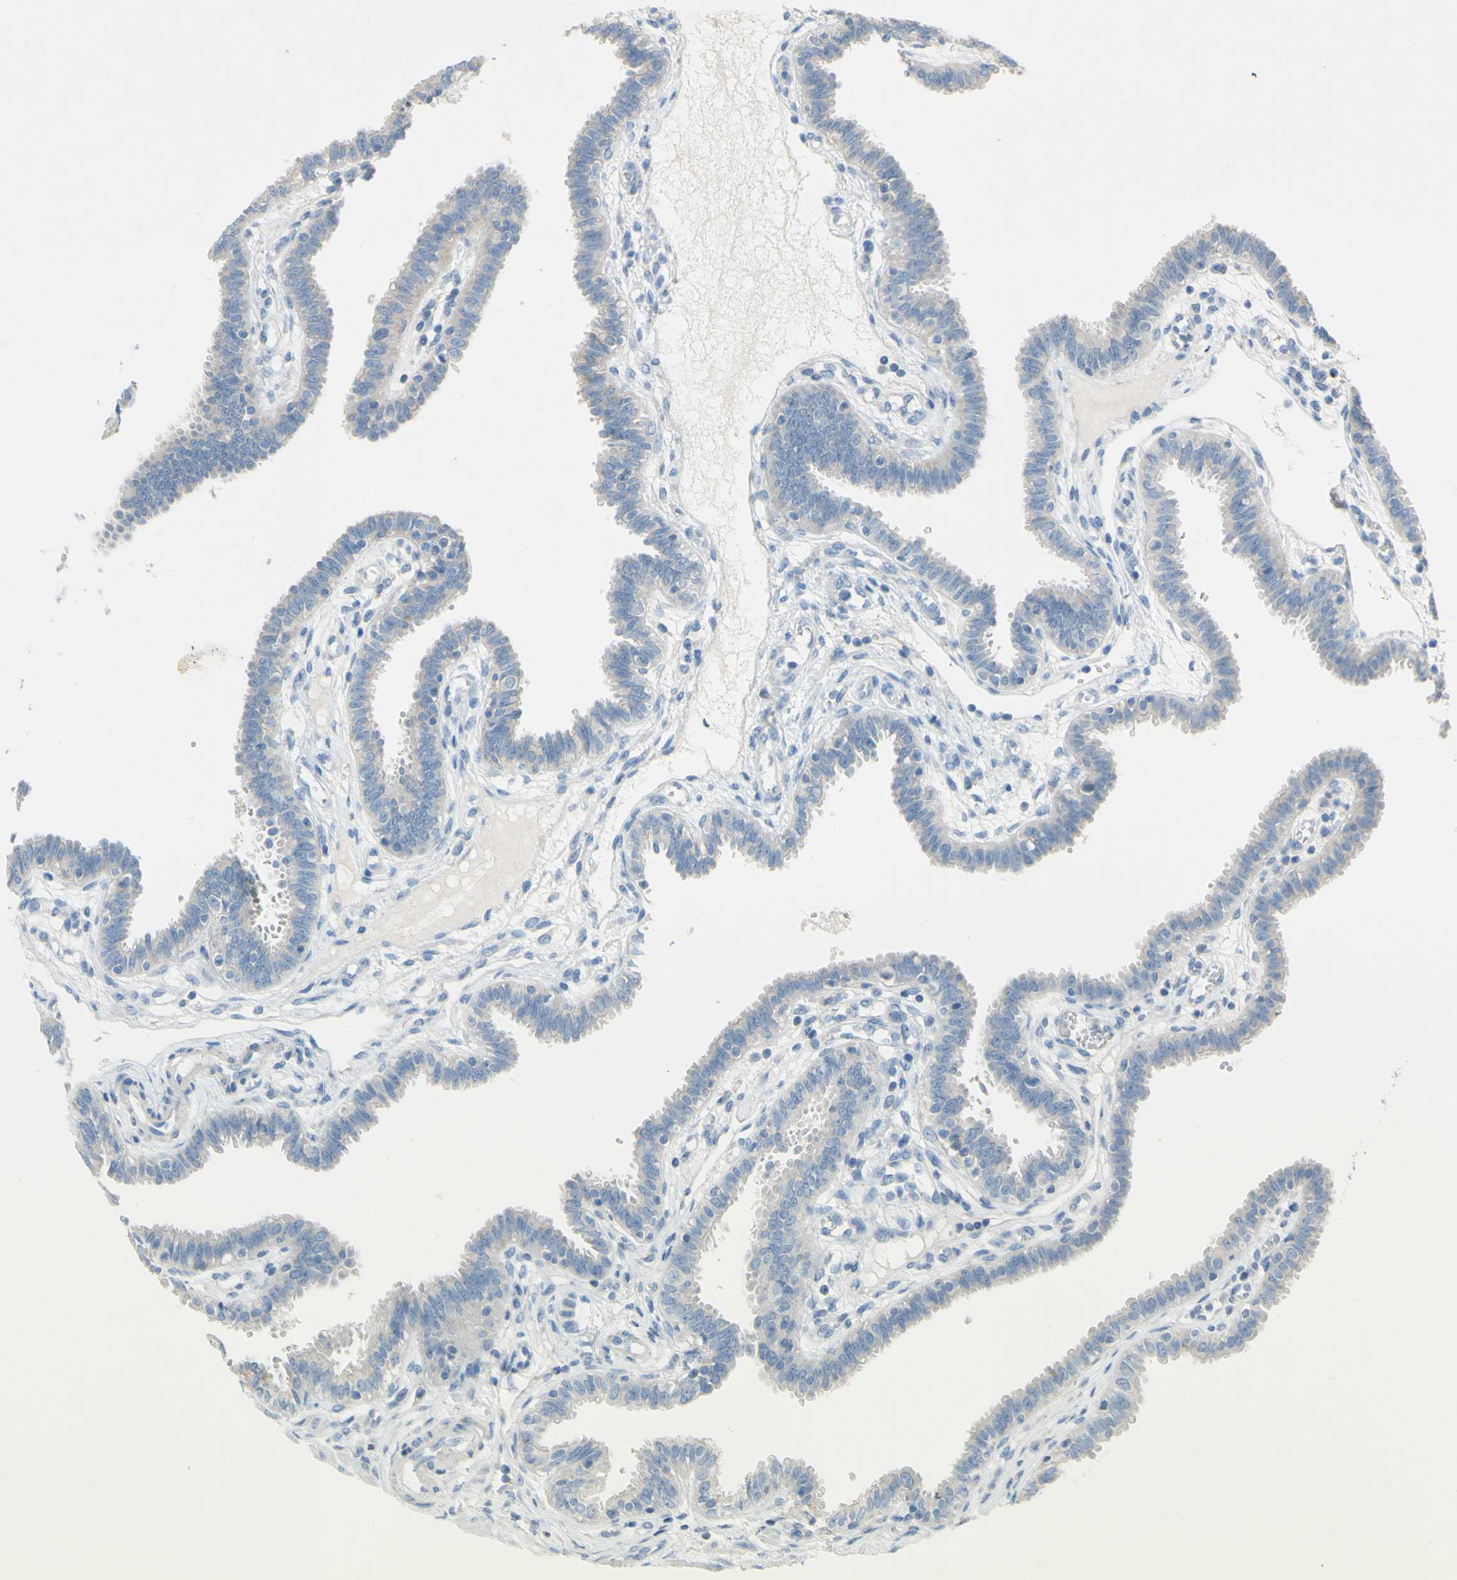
{"staining": {"intensity": "negative", "quantity": "none", "location": "none"}, "tissue": "fallopian tube", "cell_type": "Glandular cells", "image_type": "normal", "snomed": [{"axis": "morphology", "description": "Normal tissue, NOS"}, {"axis": "topography", "description": "Fallopian tube"}], "caption": "Glandular cells are negative for protein expression in unremarkable human fallopian tube. The staining was performed using DAB to visualize the protein expression in brown, while the nuclei were stained in blue with hematoxylin (Magnification: 20x).", "gene": "ACADL", "patient": {"sex": "female", "age": 32}}